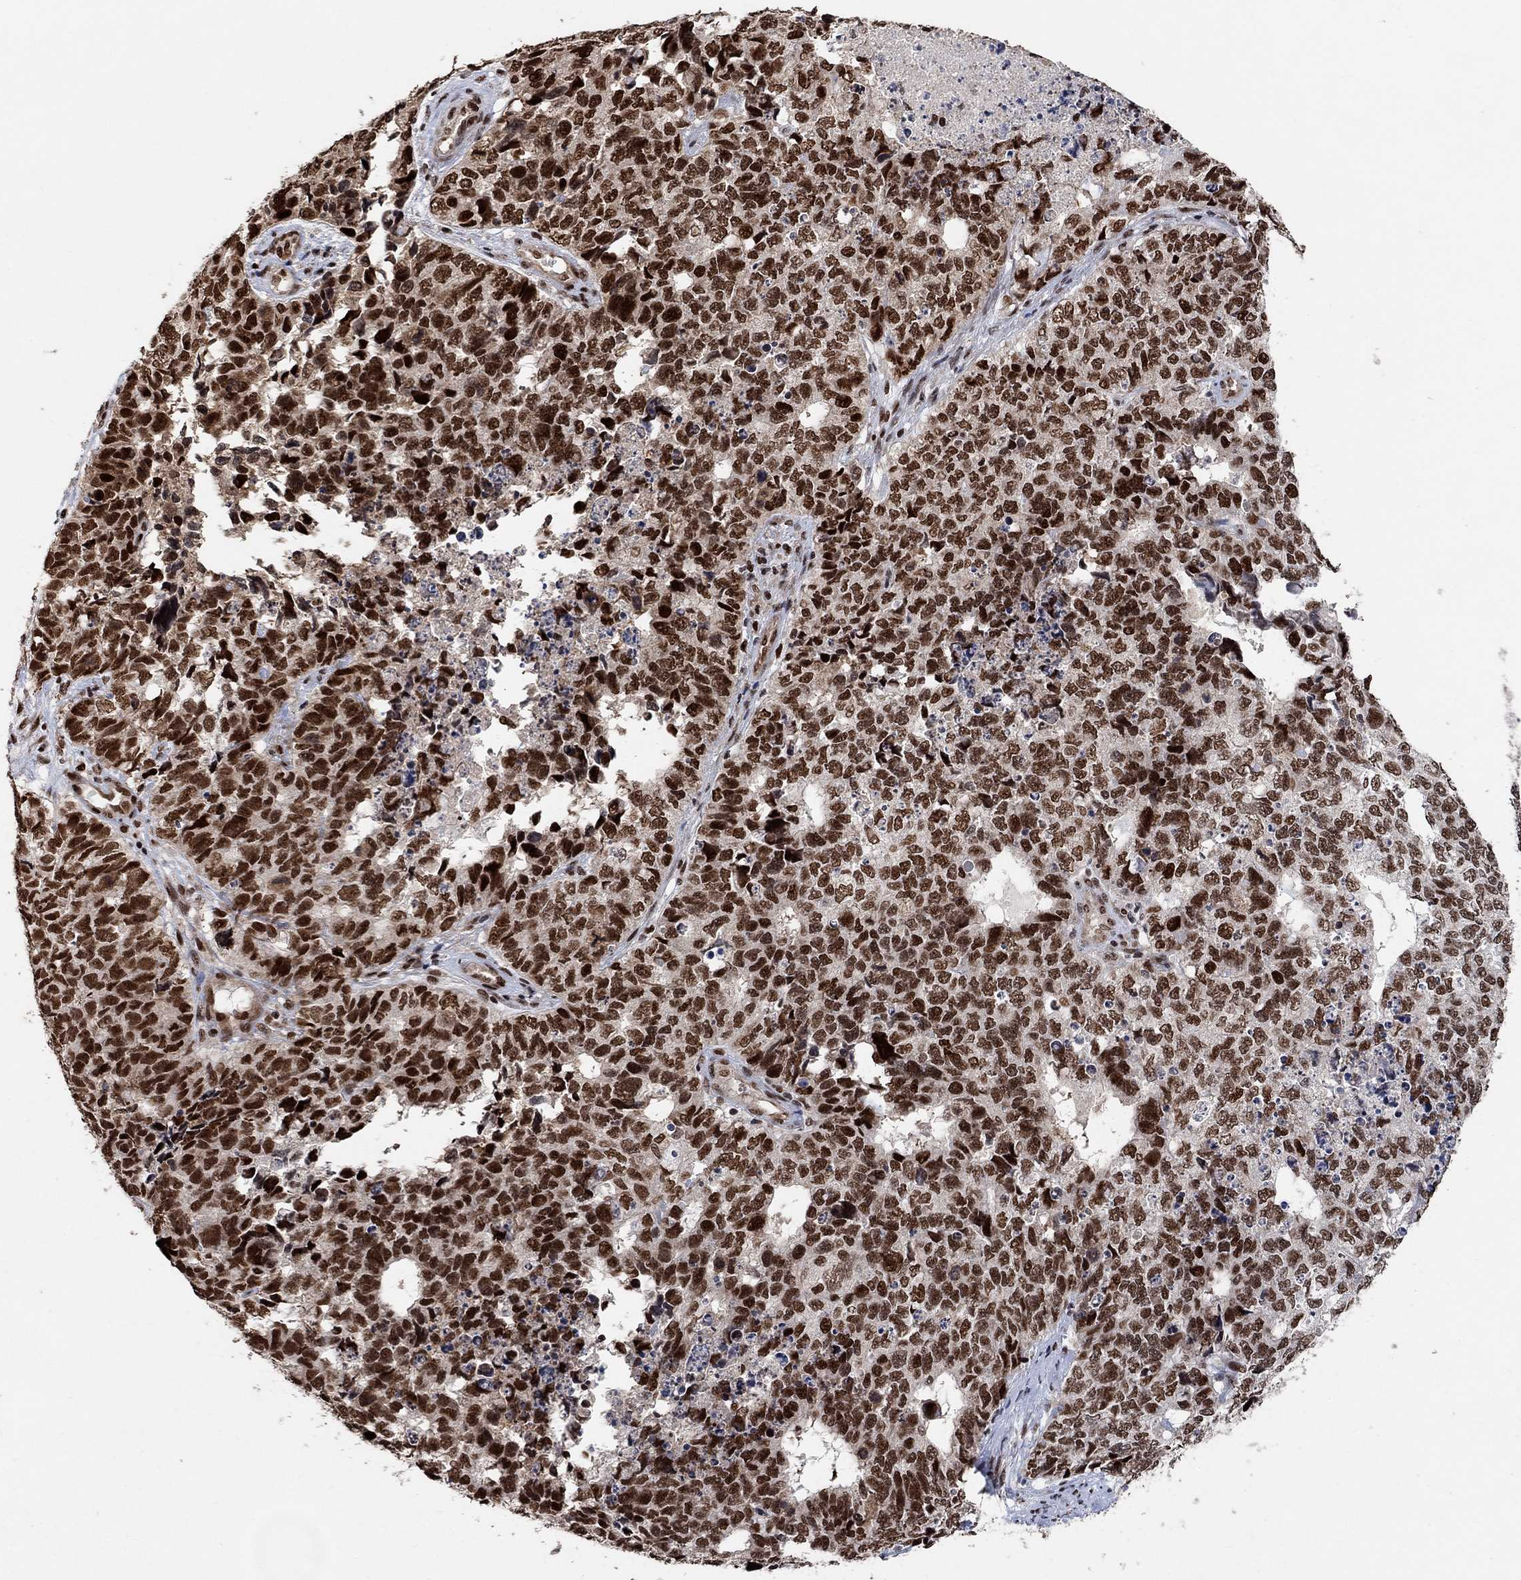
{"staining": {"intensity": "strong", "quantity": ">75%", "location": "cytoplasmic/membranous"}, "tissue": "cervical cancer", "cell_type": "Tumor cells", "image_type": "cancer", "snomed": [{"axis": "morphology", "description": "Squamous cell carcinoma, NOS"}, {"axis": "topography", "description": "Cervix"}], "caption": "DAB (3,3'-diaminobenzidine) immunohistochemical staining of human cervical cancer (squamous cell carcinoma) reveals strong cytoplasmic/membranous protein expression in approximately >75% of tumor cells. (DAB IHC with brightfield microscopy, high magnification).", "gene": "E4F1", "patient": {"sex": "female", "age": 63}}